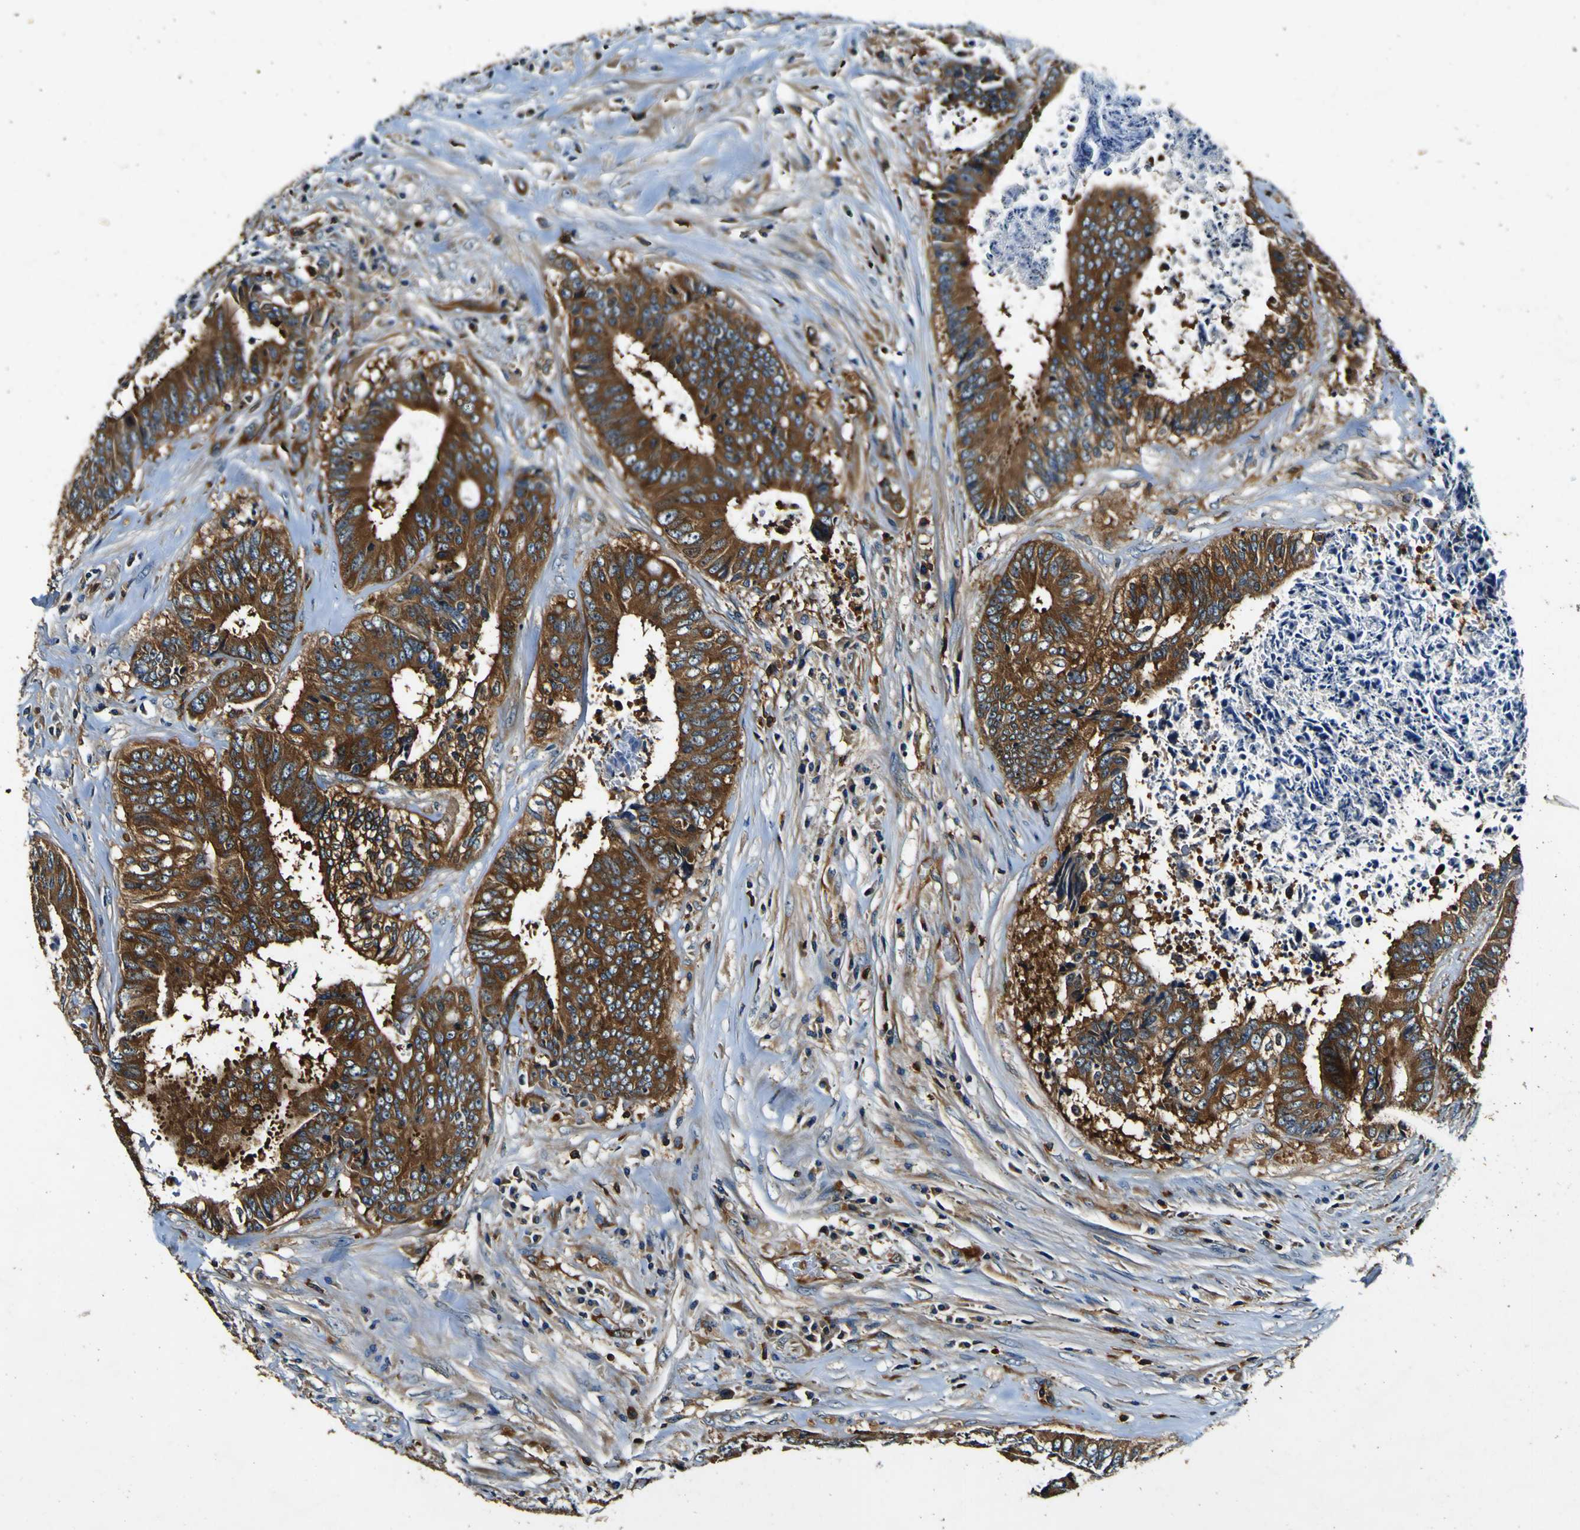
{"staining": {"intensity": "strong", "quantity": ">75%", "location": "cytoplasmic/membranous"}, "tissue": "colorectal cancer", "cell_type": "Tumor cells", "image_type": "cancer", "snomed": [{"axis": "morphology", "description": "Adenocarcinoma, NOS"}, {"axis": "topography", "description": "Rectum"}], "caption": "High-magnification brightfield microscopy of colorectal cancer stained with DAB (3,3'-diaminobenzidine) (brown) and counterstained with hematoxylin (blue). tumor cells exhibit strong cytoplasmic/membranous positivity is appreciated in approximately>75% of cells. (DAB = brown stain, brightfield microscopy at high magnification).", "gene": "RHOT2", "patient": {"sex": "male", "age": 72}}